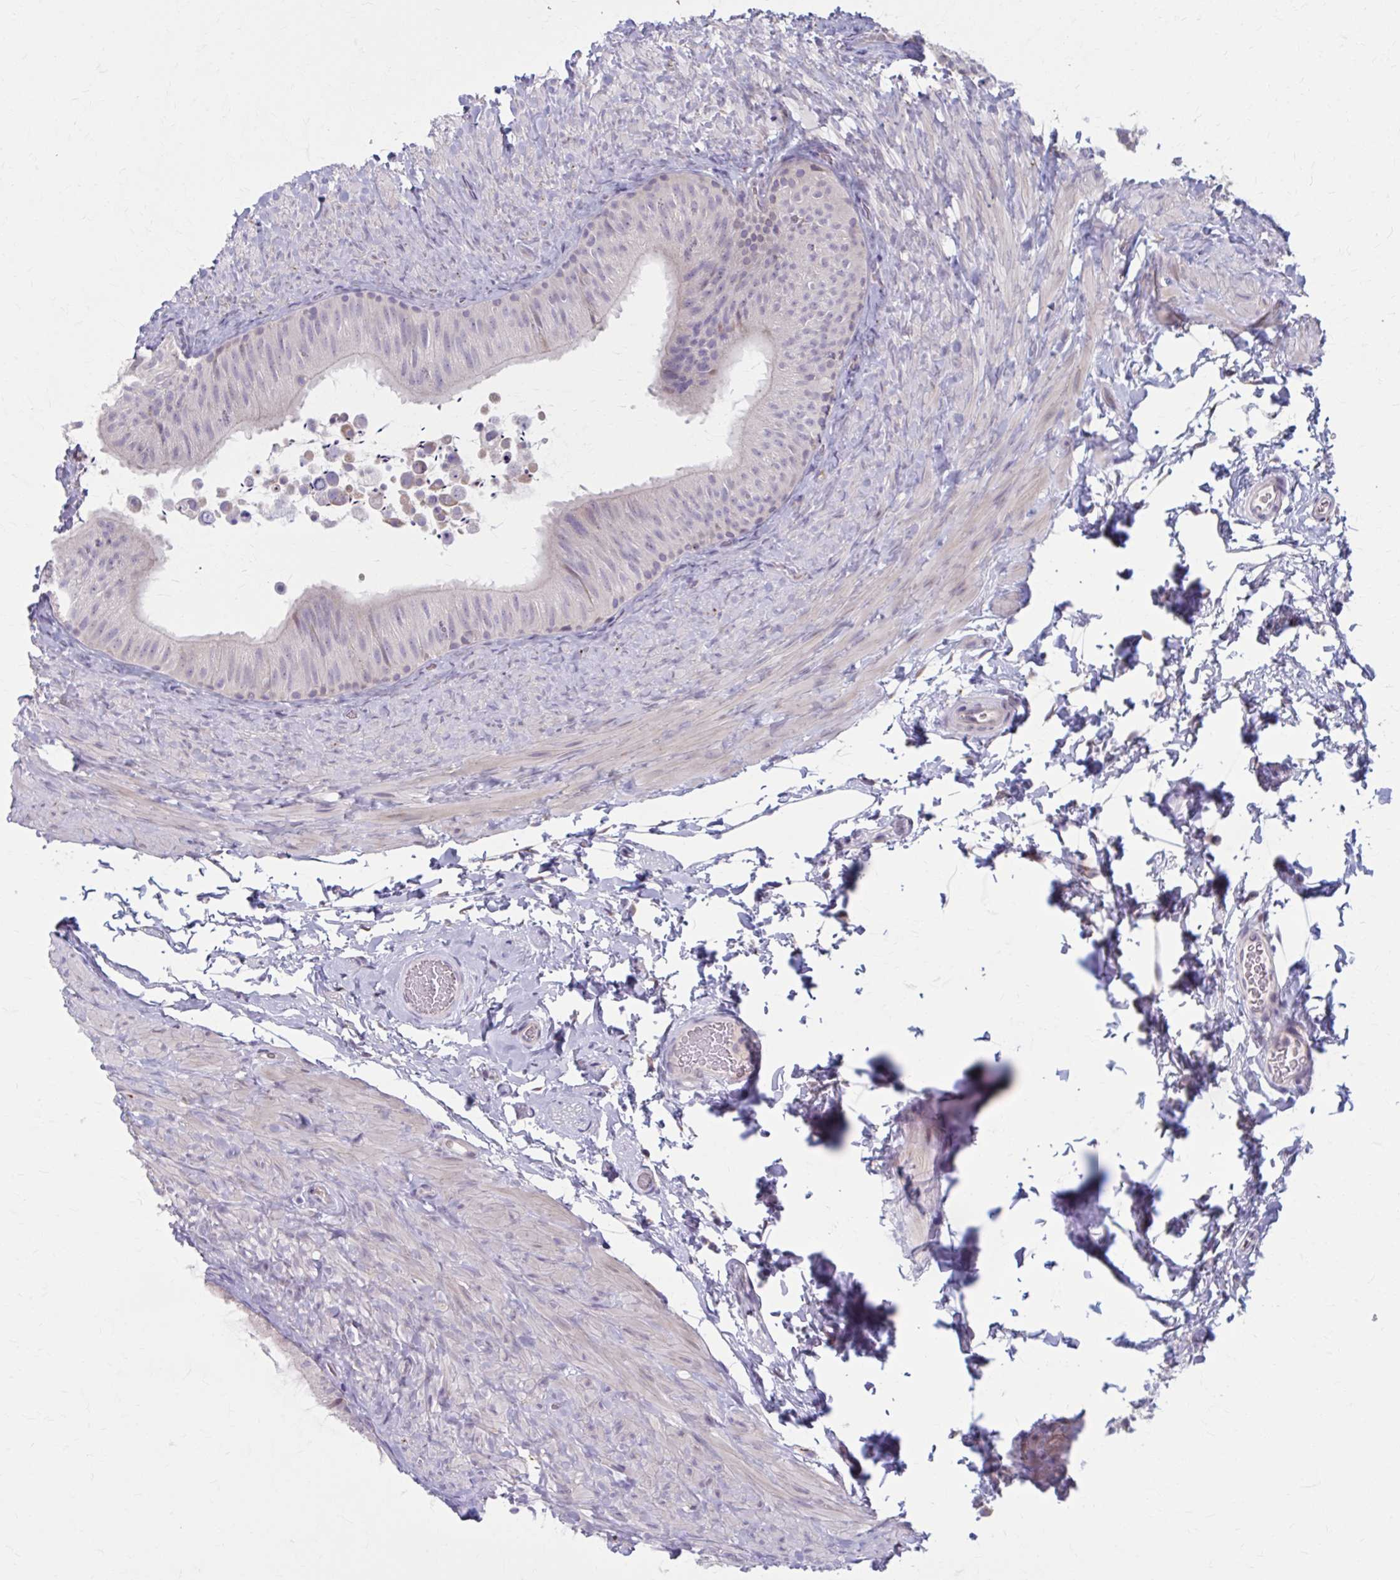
{"staining": {"intensity": "negative", "quantity": "none", "location": "none"}, "tissue": "epididymis", "cell_type": "Glandular cells", "image_type": "normal", "snomed": [{"axis": "morphology", "description": "Normal tissue, NOS"}, {"axis": "topography", "description": "Epididymis, spermatic cord, NOS"}, {"axis": "topography", "description": "Epididymis"}], "caption": "IHC of benign human epididymis displays no positivity in glandular cells. The staining was performed using DAB to visualize the protein expression in brown, while the nuclei were stained in blue with hematoxylin (Magnification: 20x).", "gene": "CHST3", "patient": {"sex": "male", "age": 31}}